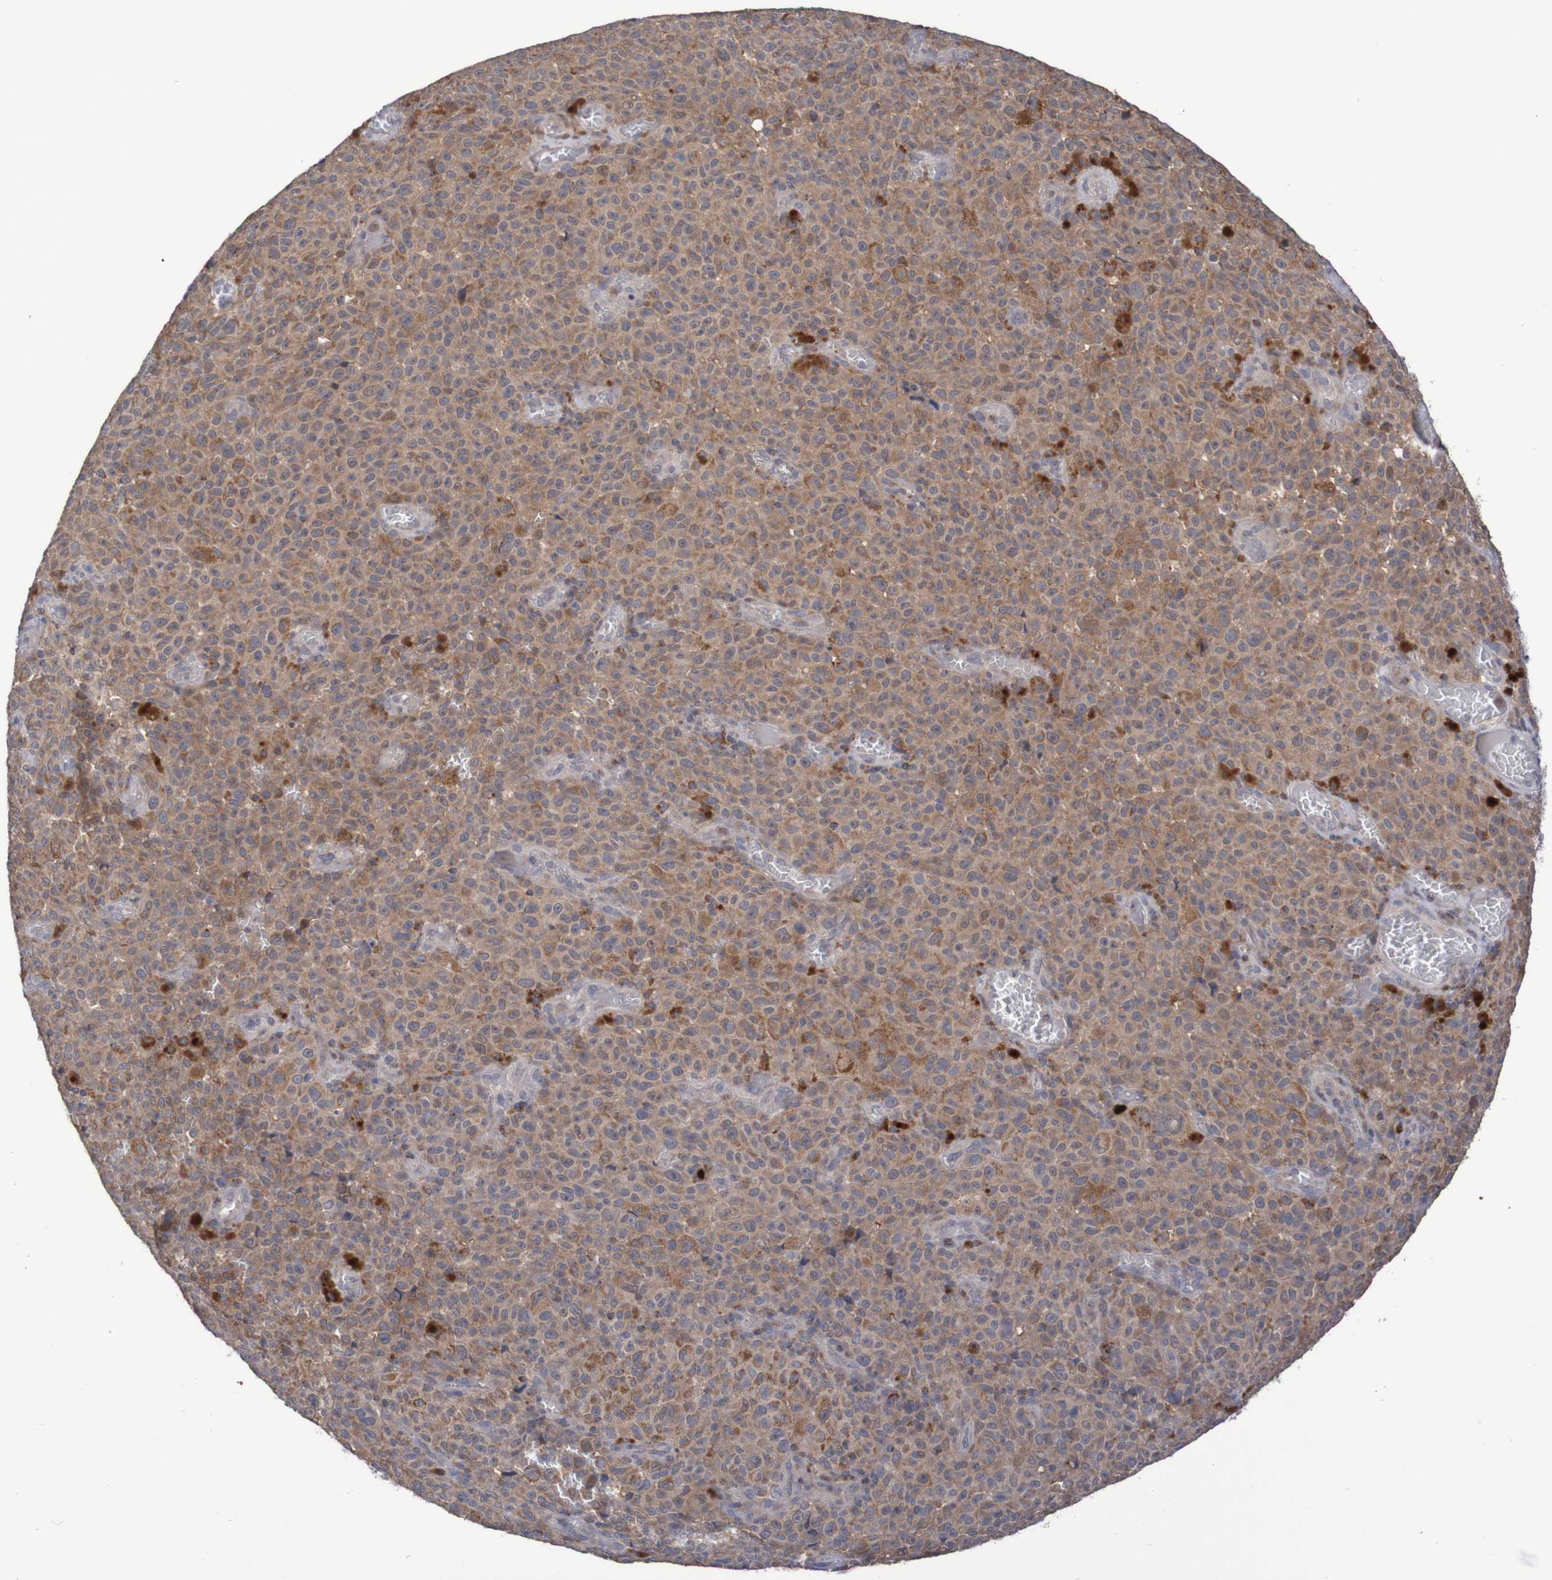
{"staining": {"intensity": "moderate", "quantity": ">75%", "location": "cytoplasmic/membranous"}, "tissue": "melanoma", "cell_type": "Tumor cells", "image_type": "cancer", "snomed": [{"axis": "morphology", "description": "Malignant melanoma, NOS"}, {"axis": "topography", "description": "Skin"}], "caption": "Immunohistochemical staining of melanoma exhibits medium levels of moderate cytoplasmic/membranous protein staining in approximately >75% of tumor cells.", "gene": "C3orf18", "patient": {"sex": "female", "age": 82}}